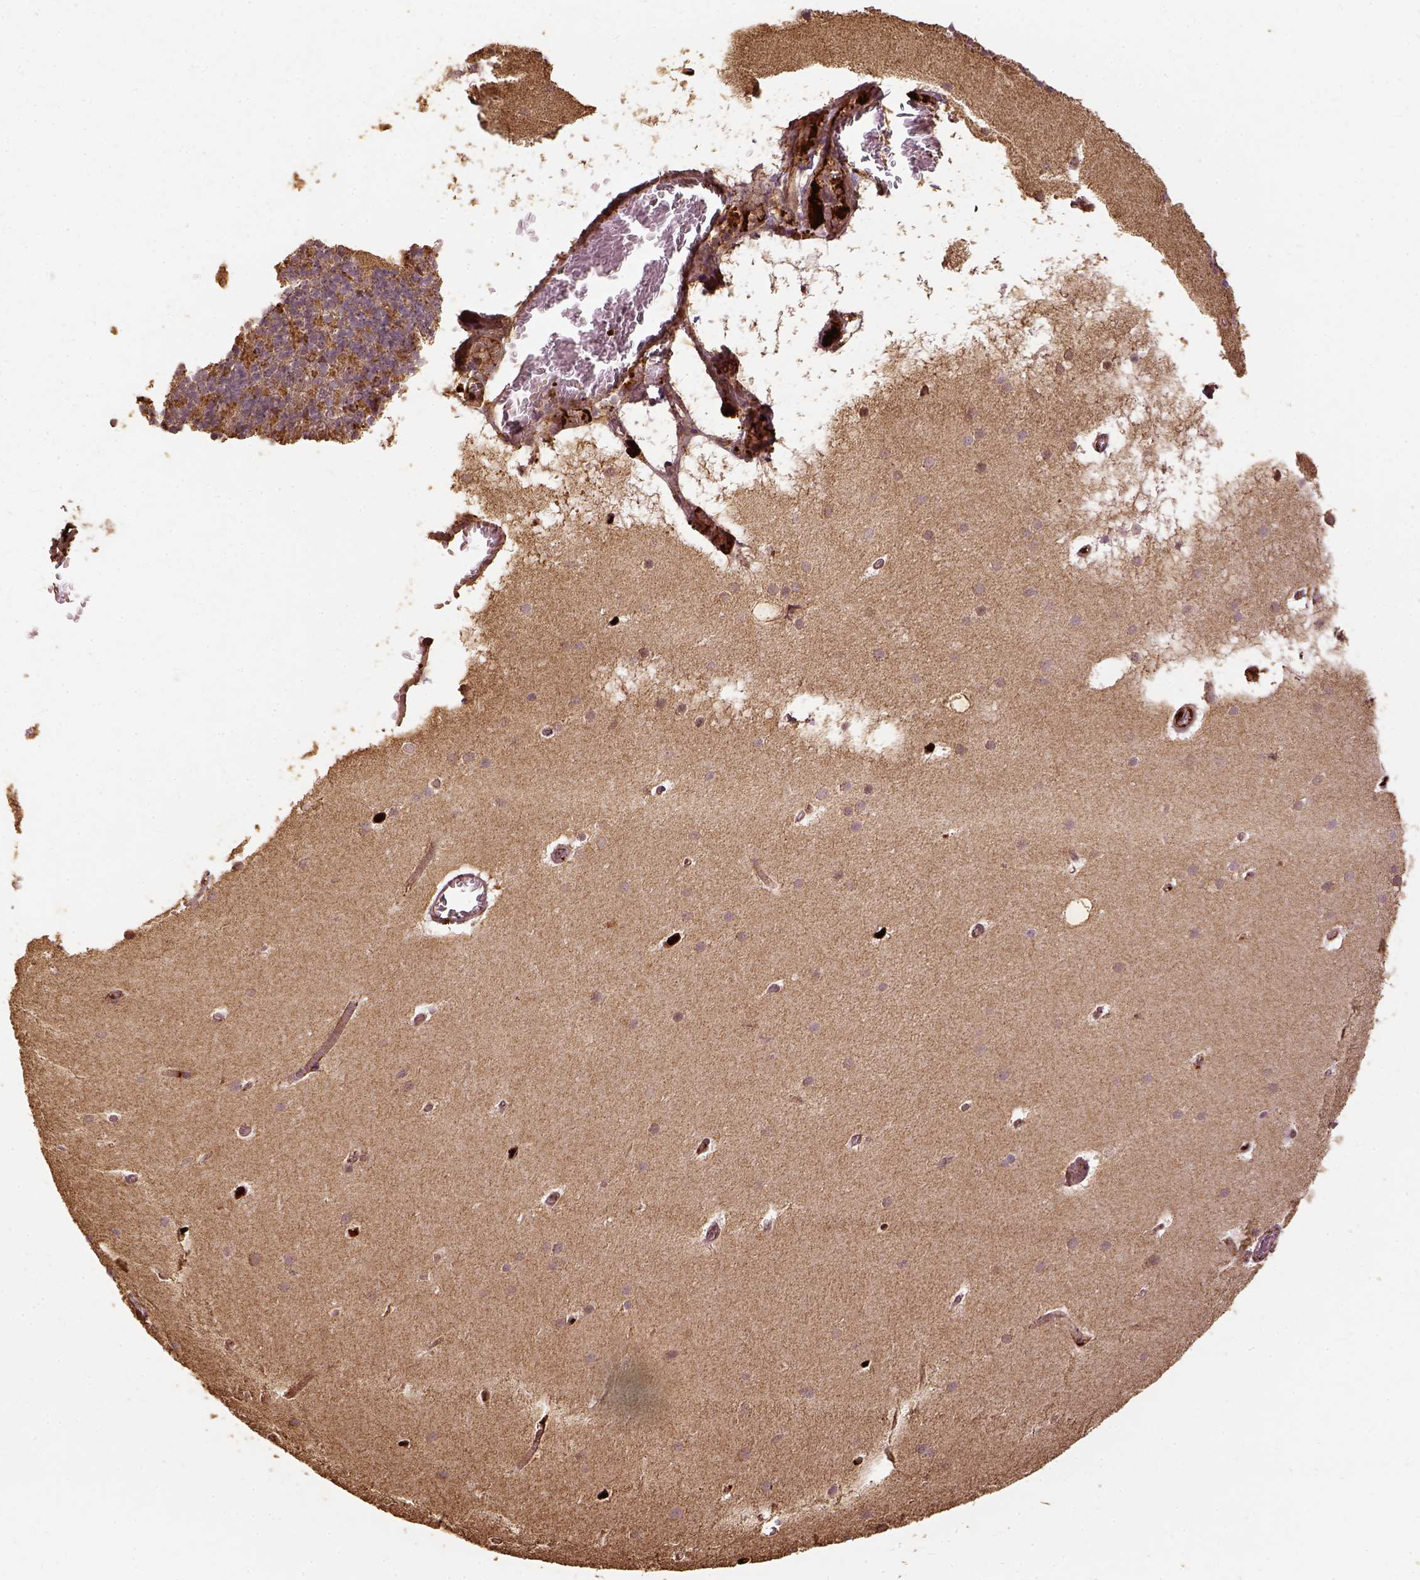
{"staining": {"intensity": "weak", "quantity": ">75%", "location": "cytoplasmic/membranous"}, "tissue": "cerebellum", "cell_type": "Cells in granular layer", "image_type": "normal", "snomed": [{"axis": "morphology", "description": "Normal tissue, NOS"}, {"axis": "topography", "description": "Cerebellum"}], "caption": "Cerebellum was stained to show a protein in brown. There is low levels of weak cytoplasmic/membranous positivity in approximately >75% of cells in granular layer. Immunohistochemistry stains the protein of interest in brown and the nuclei are stained blue.", "gene": "VEGFA", "patient": {"sex": "male", "age": 70}}